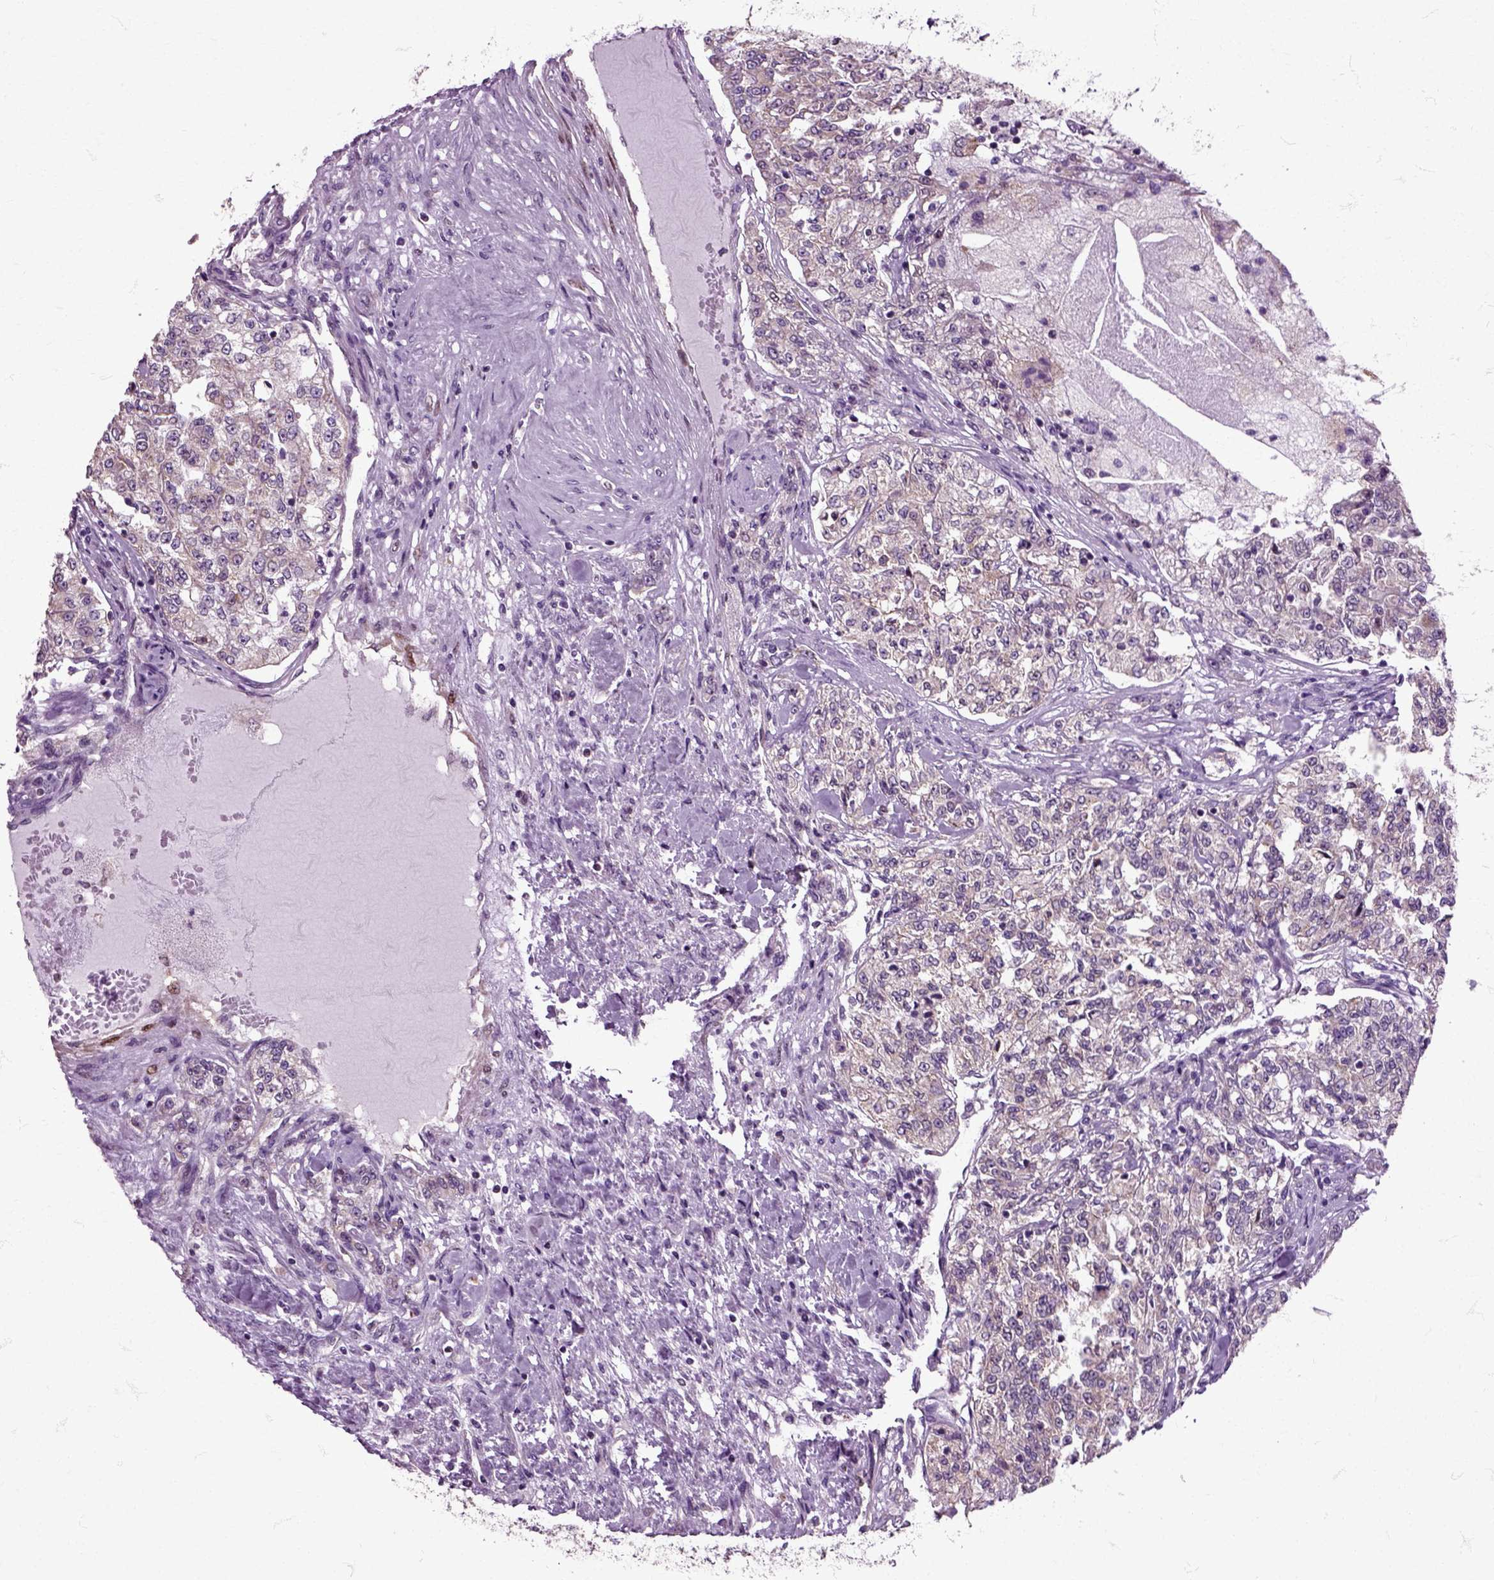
{"staining": {"intensity": "negative", "quantity": "none", "location": "none"}, "tissue": "renal cancer", "cell_type": "Tumor cells", "image_type": "cancer", "snomed": [{"axis": "morphology", "description": "Adenocarcinoma, NOS"}, {"axis": "topography", "description": "Kidney"}], "caption": "Immunohistochemical staining of adenocarcinoma (renal) reveals no significant expression in tumor cells. (Stains: DAB immunohistochemistry with hematoxylin counter stain, Microscopy: brightfield microscopy at high magnification).", "gene": "HSPA2", "patient": {"sex": "female", "age": 63}}